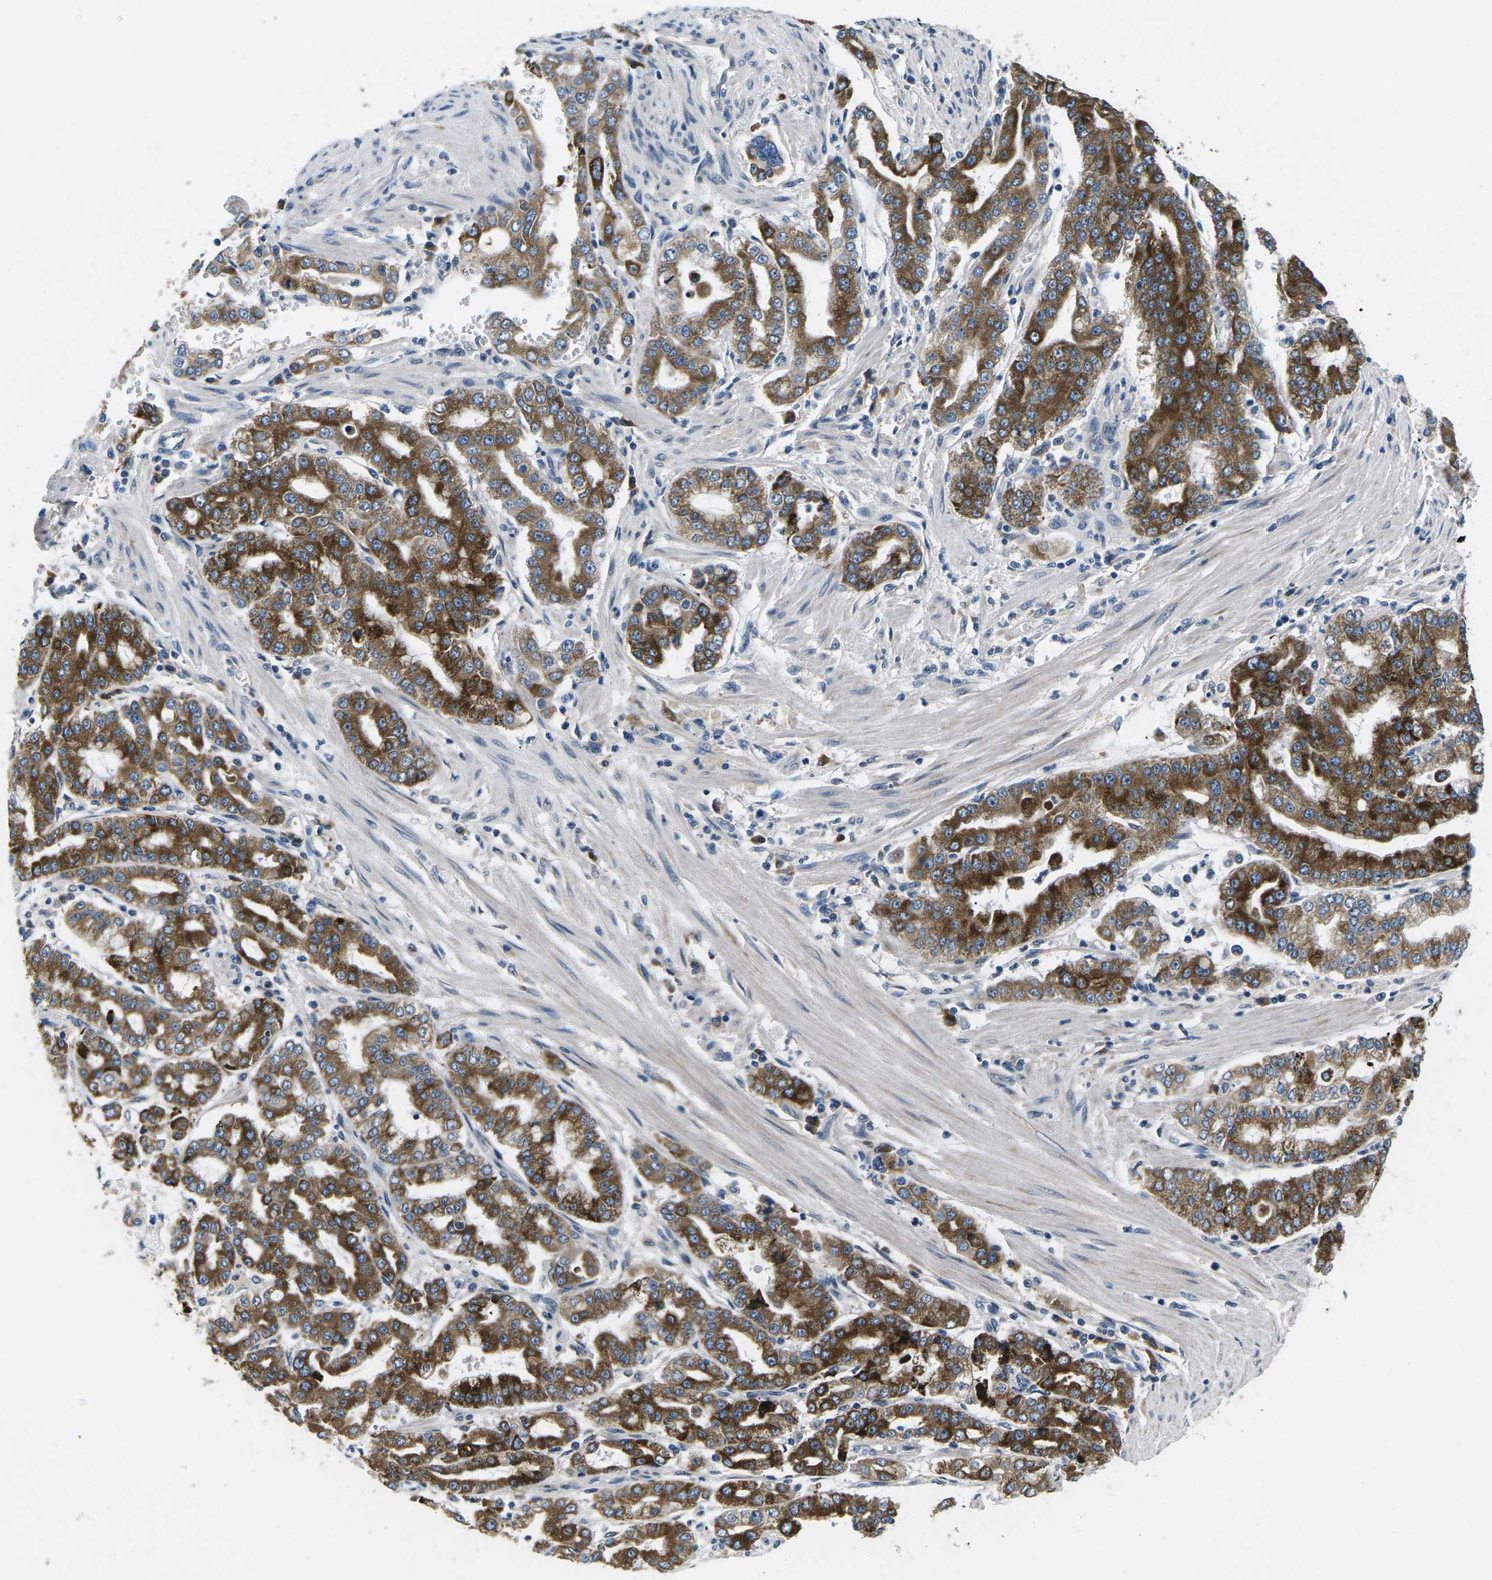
{"staining": {"intensity": "strong", "quantity": ">75%", "location": "cytoplasmic/membranous"}, "tissue": "stomach cancer", "cell_type": "Tumor cells", "image_type": "cancer", "snomed": [{"axis": "morphology", "description": "Adenocarcinoma, NOS"}, {"axis": "topography", "description": "Stomach"}], "caption": "Immunohistochemistry histopathology image of stomach cancer (adenocarcinoma) stained for a protein (brown), which demonstrates high levels of strong cytoplasmic/membranous expression in about >75% of tumor cells.", "gene": "ERGIC3", "patient": {"sex": "male", "age": 76}}